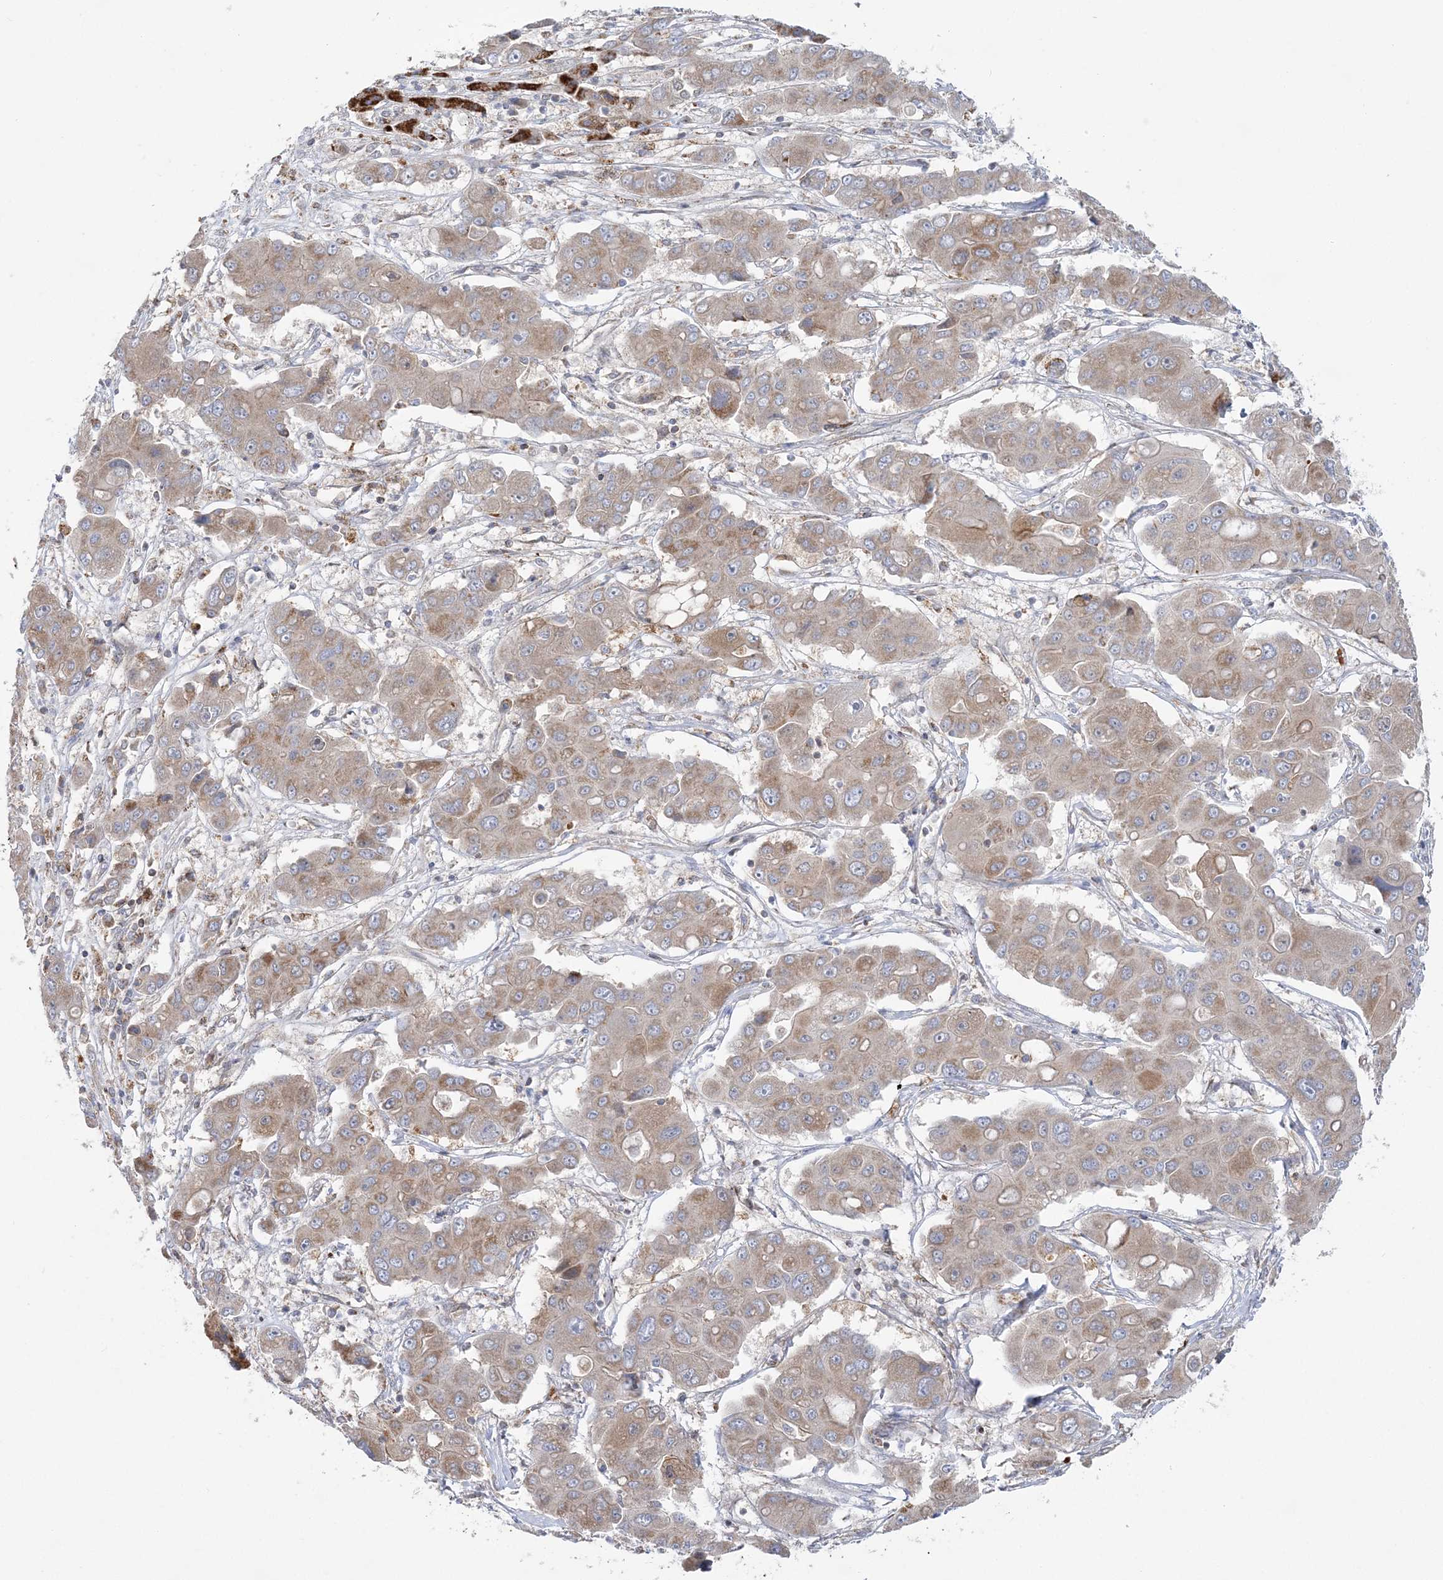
{"staining": {"intensity": "weak", "quantity": ">75%", "location": "cytoplasmic/membranous"}, "tissue": "liver cancer", "cell_type": "Tumor cells", "image_type": "cancer", "snomed": [{"axis": "morphology", "description": "Cholangiocarcinoma"}, {"axis": "topography", "description": "Liver"}], "caption": "Brown immunohistochemical staining in human cholangiocarcinoma (liver) displays weak cytoplasmic/membranous staining in approximately >75% of tumor cells.", "gene": "MMADHC", "patient": {"sex": "male", "age": 67}}